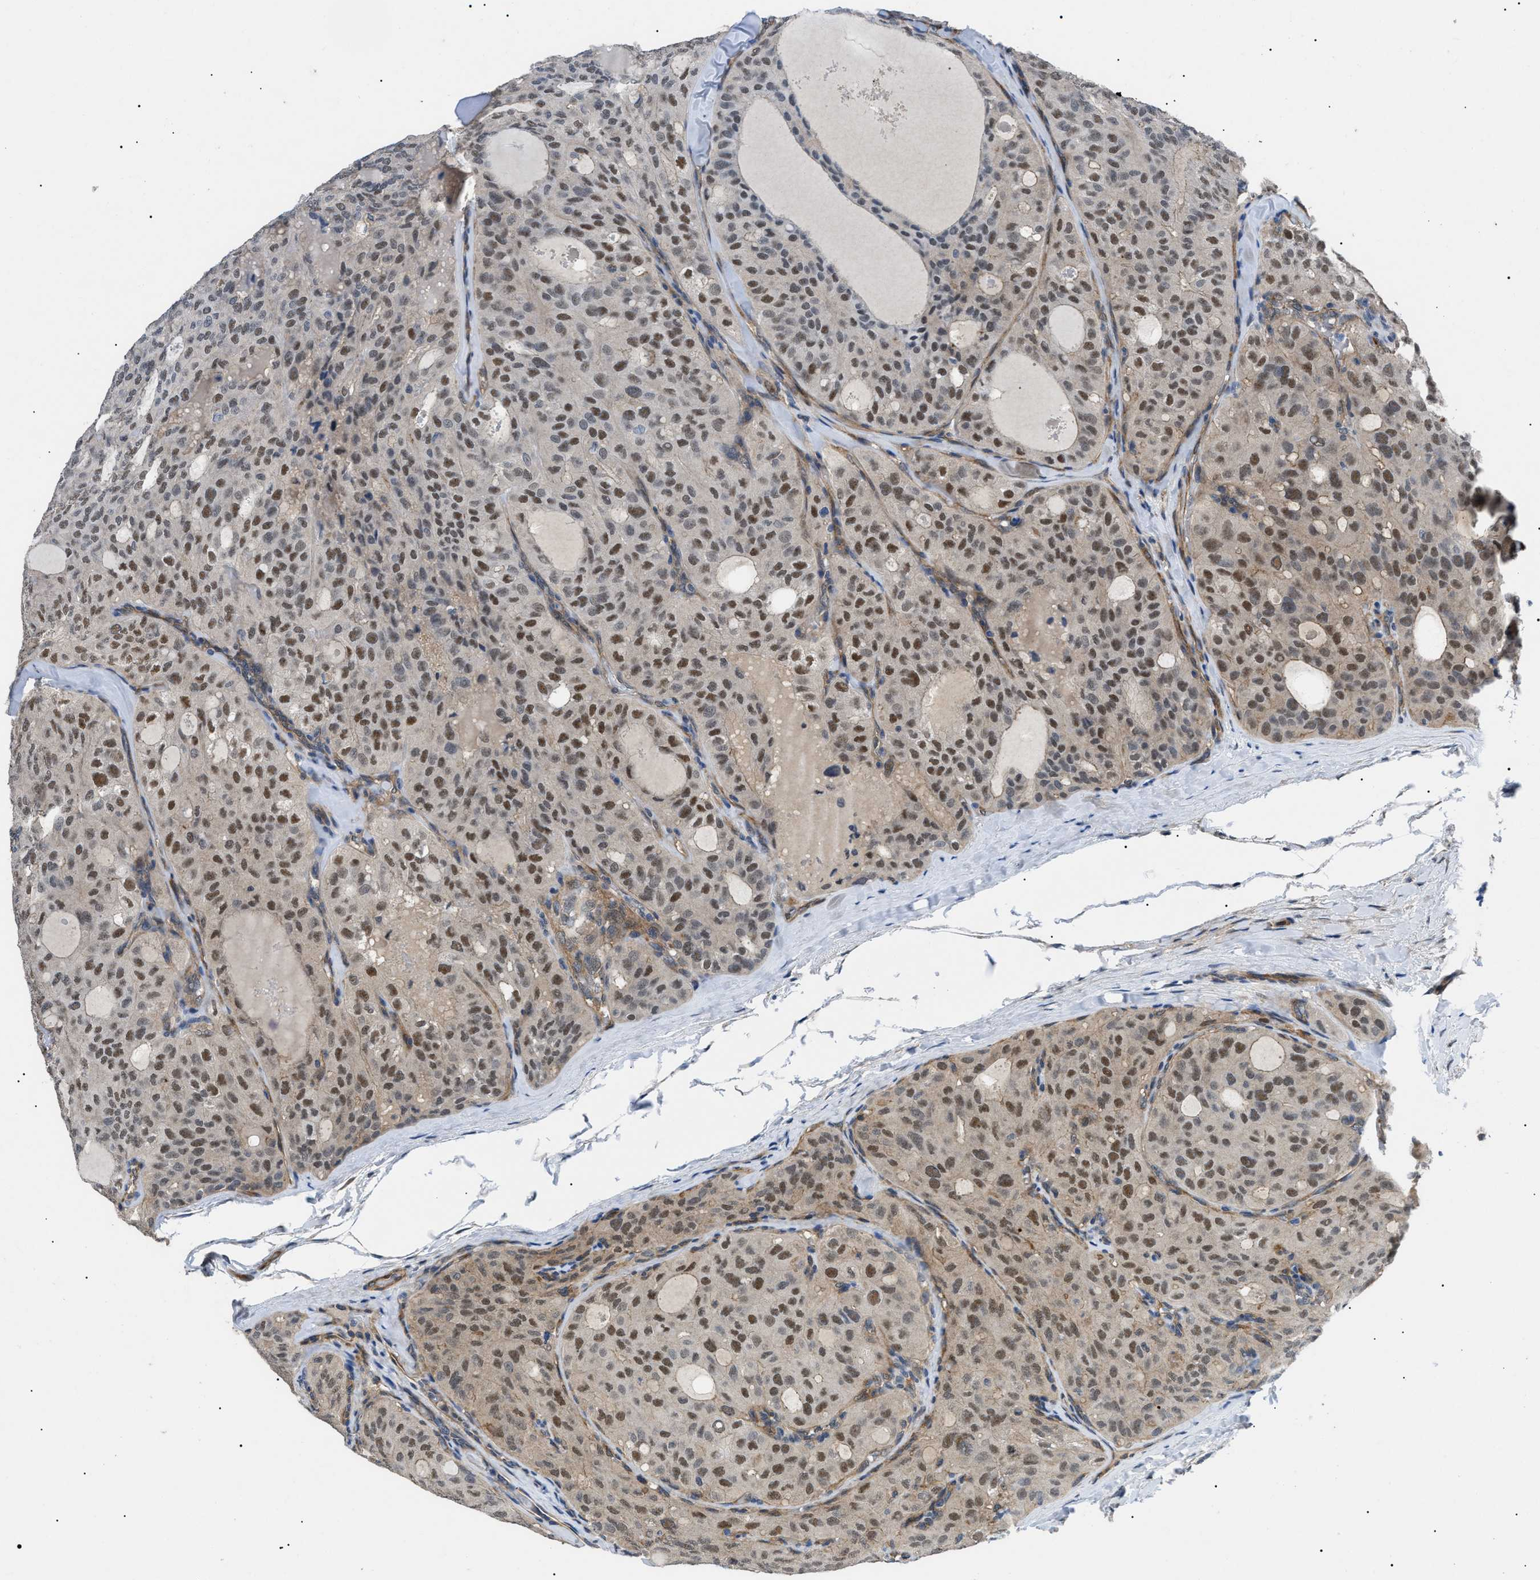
{"staining": {"intensity": "moderate", "quantity": ">75%", "location": "nuclear"}, "tissue": "thyroid cancer", "cell_type": "Tumor cells", "image_type": "cancer", "snomed": [{"axis": "morphology", "description": "Follicular adenoma carcinoma, NOS"}, {"axis": "topography", "description": "Thyroid gland"}], "caption": "An image of human thyroid cancer (follicular adenoma carcinoma) stained for a protein demonstrates moderate nuclear brown staining in tumor cells.", "gene": "CRCP", "patient": {"sex": "male", "age": 75}}